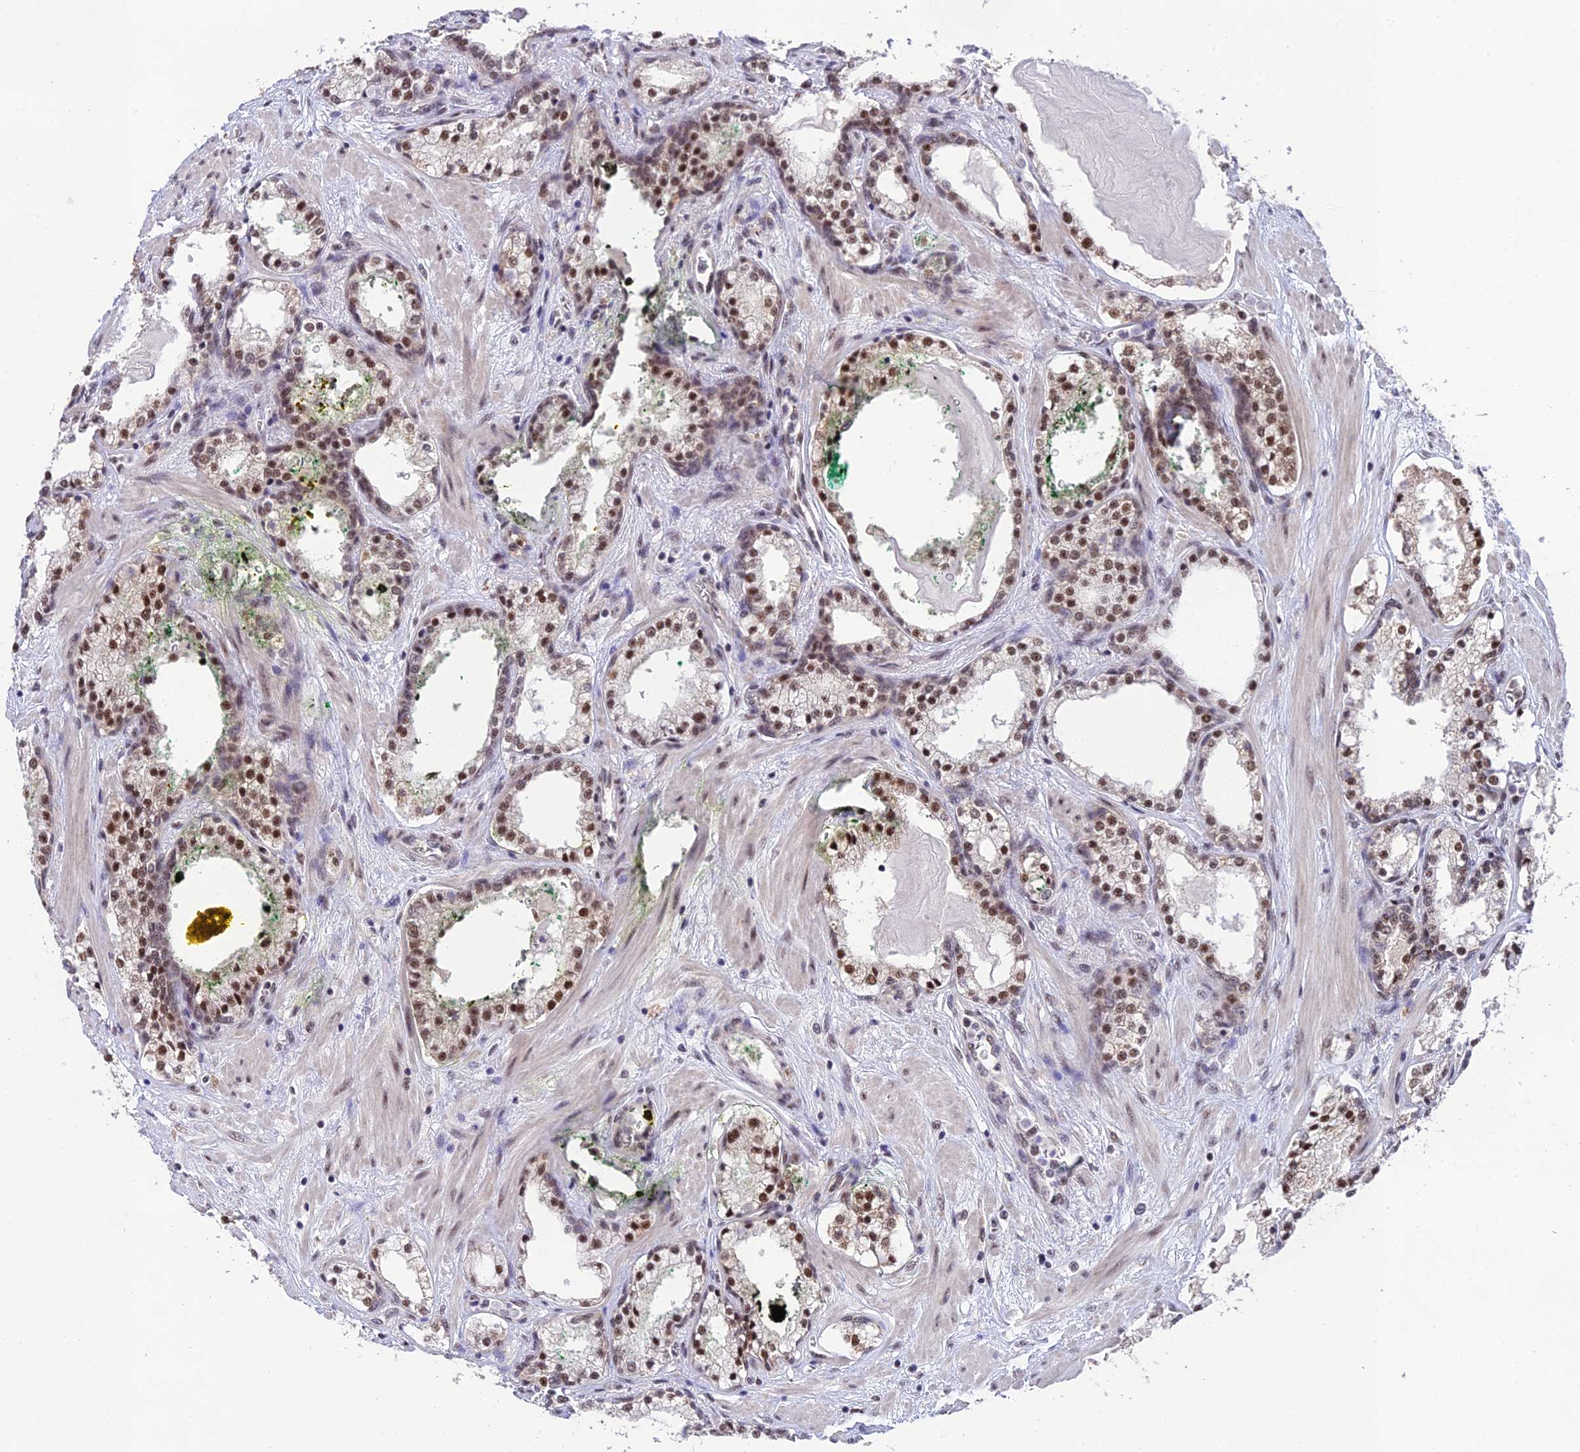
{"staining": {"intensity": "moderate", "quantity": ">75%", "location": "nuclear"}, "tissue": "prostate cancer", "cell_type": "Tumor cells", "image_type": "cancer", "snomed": [{"axis": "morphology", "description": "Adenocarcinoma, High grade"}, {"axis": "topography", "description": "Prostate"}], "caption": "Tumor cells show medium levels of moderate nuclear staining in about >75% of cells in prostate high-grade adenocarcinoma.", "gene": "THOC7", "patient": {"sex": "male", "age": 58}}